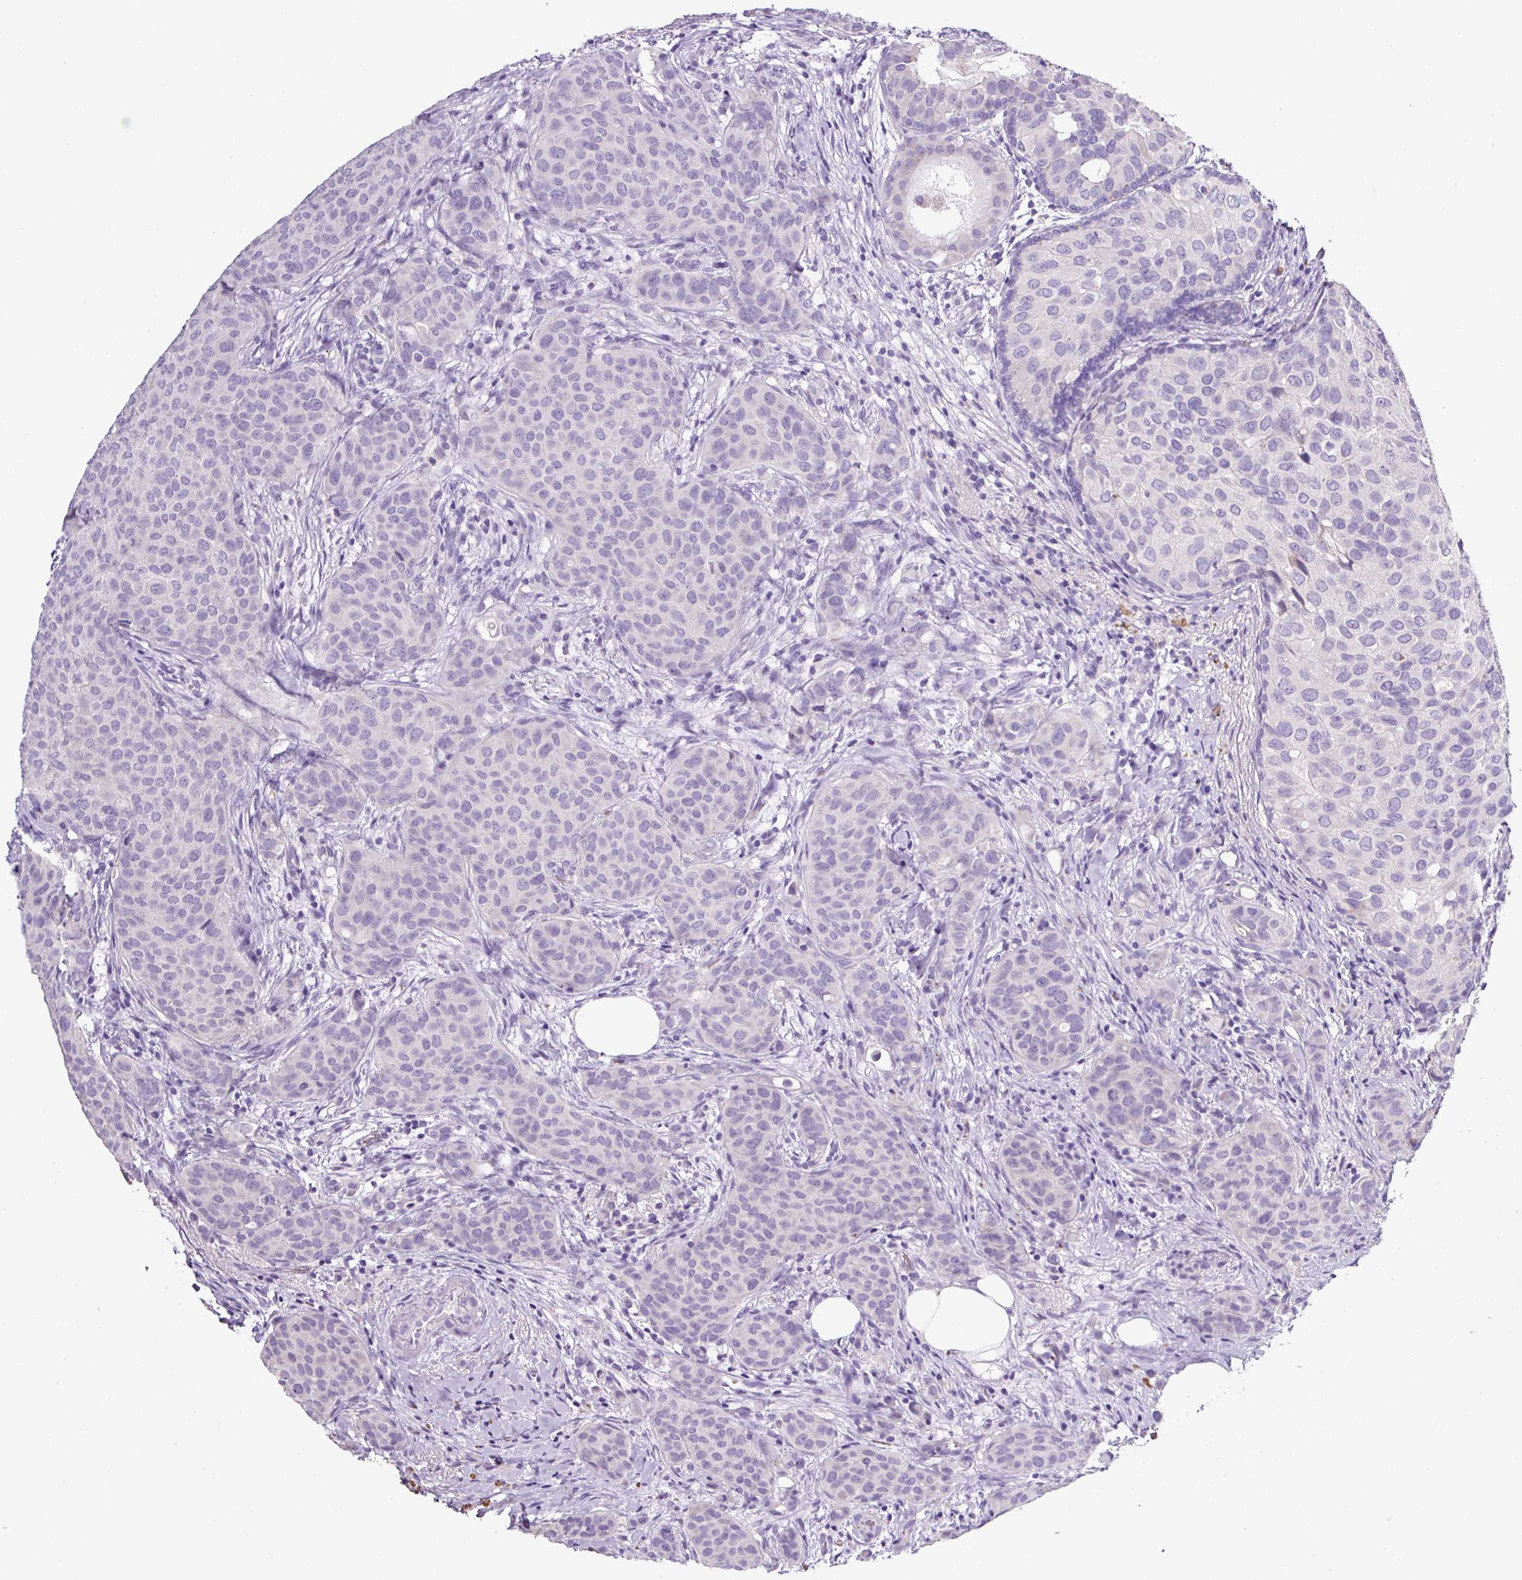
{"staining": {"intensity": "negative", "quantity": "none", "location": "none"}, "tissue": "breast cancer", "cell_type": "Tumor cells", "image_type": "cancer", "snomed": [{"axis": "morphology", "description": "Duct carcinoma"}, {"axis": "topography", "description": "Breast"}], "caption": "This is a histopathology image of immunohistochemistry staining of intraductal carcinoma (breast), which shows no positivity in tumor cells. (DAB IHC visualized using brightfield microscopy, high magnification).", "gene": "SP8", "patient": {"sex": "female", "age": 47}}